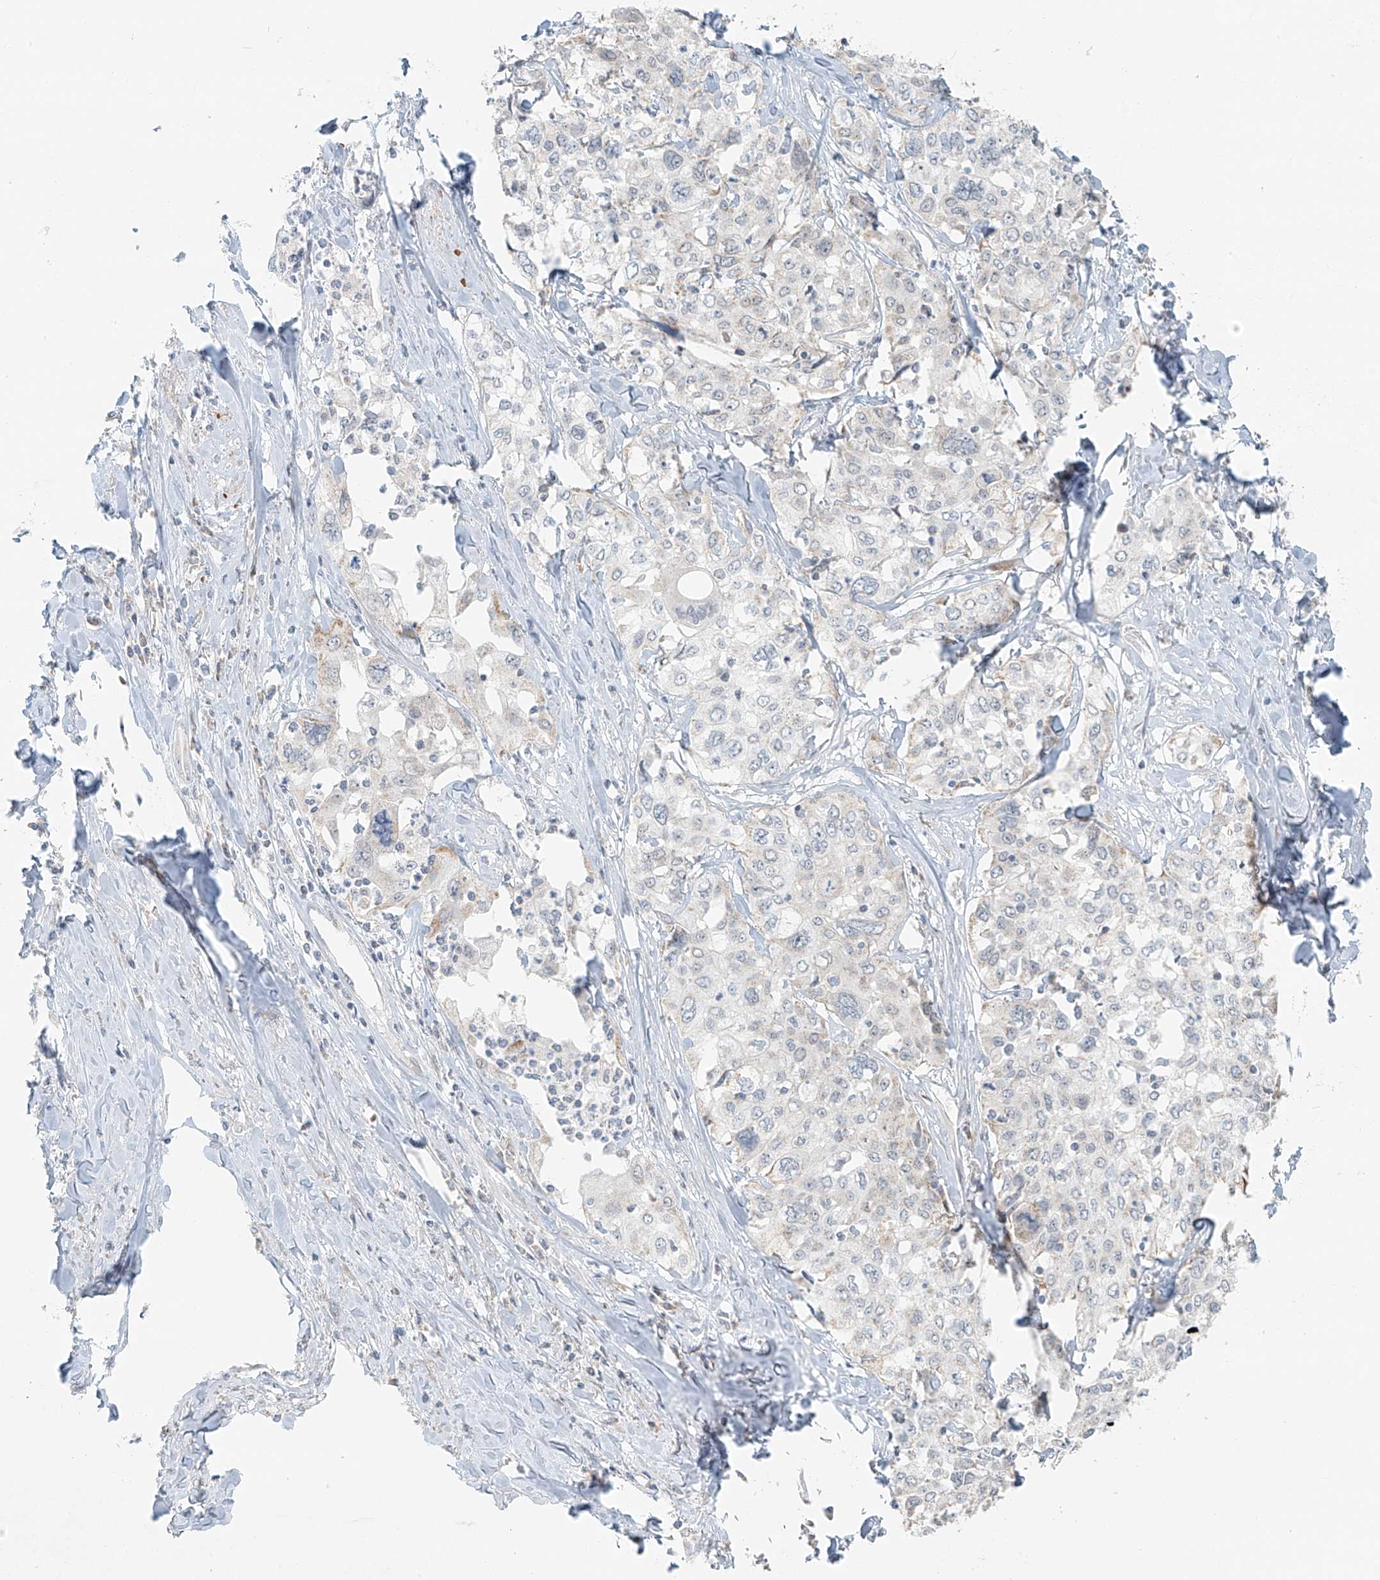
{"staining": {"intensity": "negative", "quantity": "none", "location": "none"}, "tissue": "cervical cancer", "cell_type": "Tumor cells", "image_type": "cancer", "snomed": [{"axis": "morphology", "description": "Squamous cell carcinoma, NOS"}, {"axis": "topography", "description": "Cervix"}], "caption": "Human cervical squamous cell carcinoma stained for a protein using immunohistochemistry reveals no staining in tumor cells.", "gene": "UST", "patient": {"sex": "female", "age": 31}}